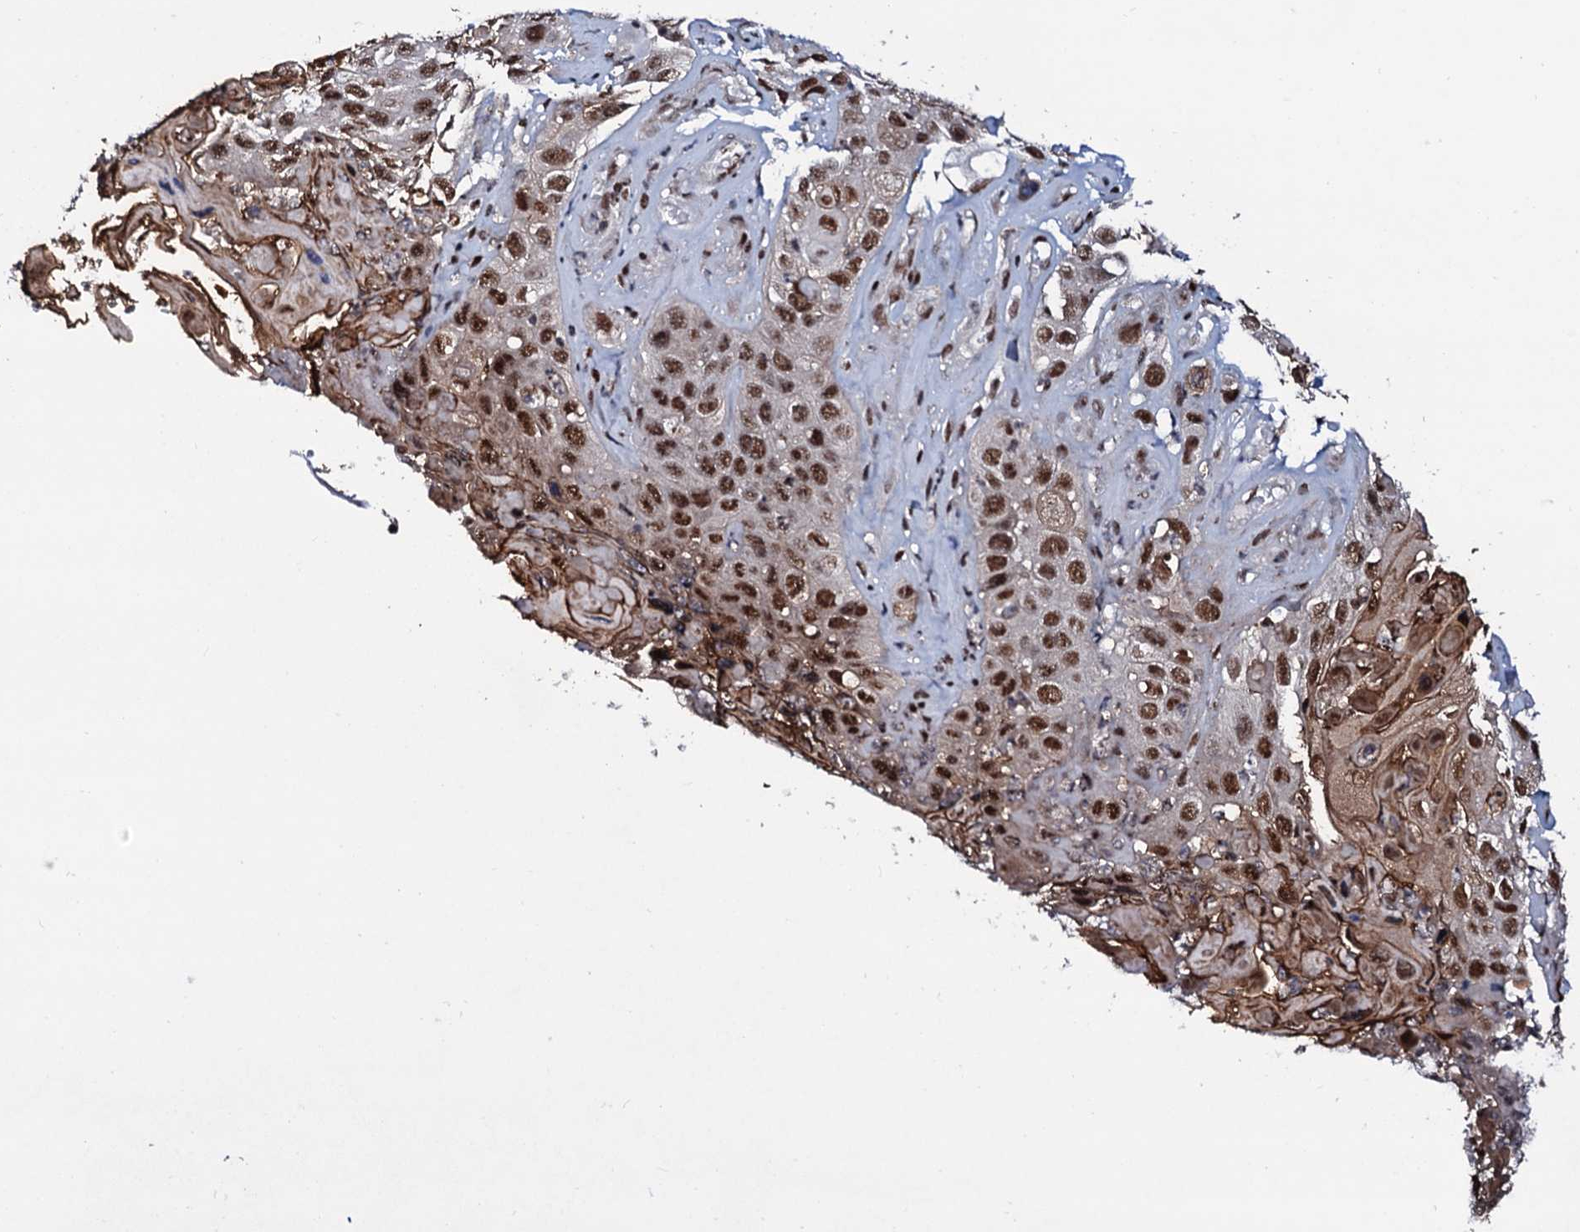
{"staining": {"intensity": "strong", "quantity": ">75%", "location": "nuclear"}, "tissue": "skin cancer", "cell_type": "Tumor cells", "image_type": "cancer", "snomed": [{"axis": "morphology", "description": "Squamous cell carcinoma, NOS"}, {"axis": "topography", "description": "Skin"}], "caption": "About >75% of tumor cells in human skin cancer (squamous cell carcinoma) show strong nuclear protein expression as visualized by brown immunohistochemical staining.", "gene": "PRPF18", "patient": {"sex": "male", "age": 55}}